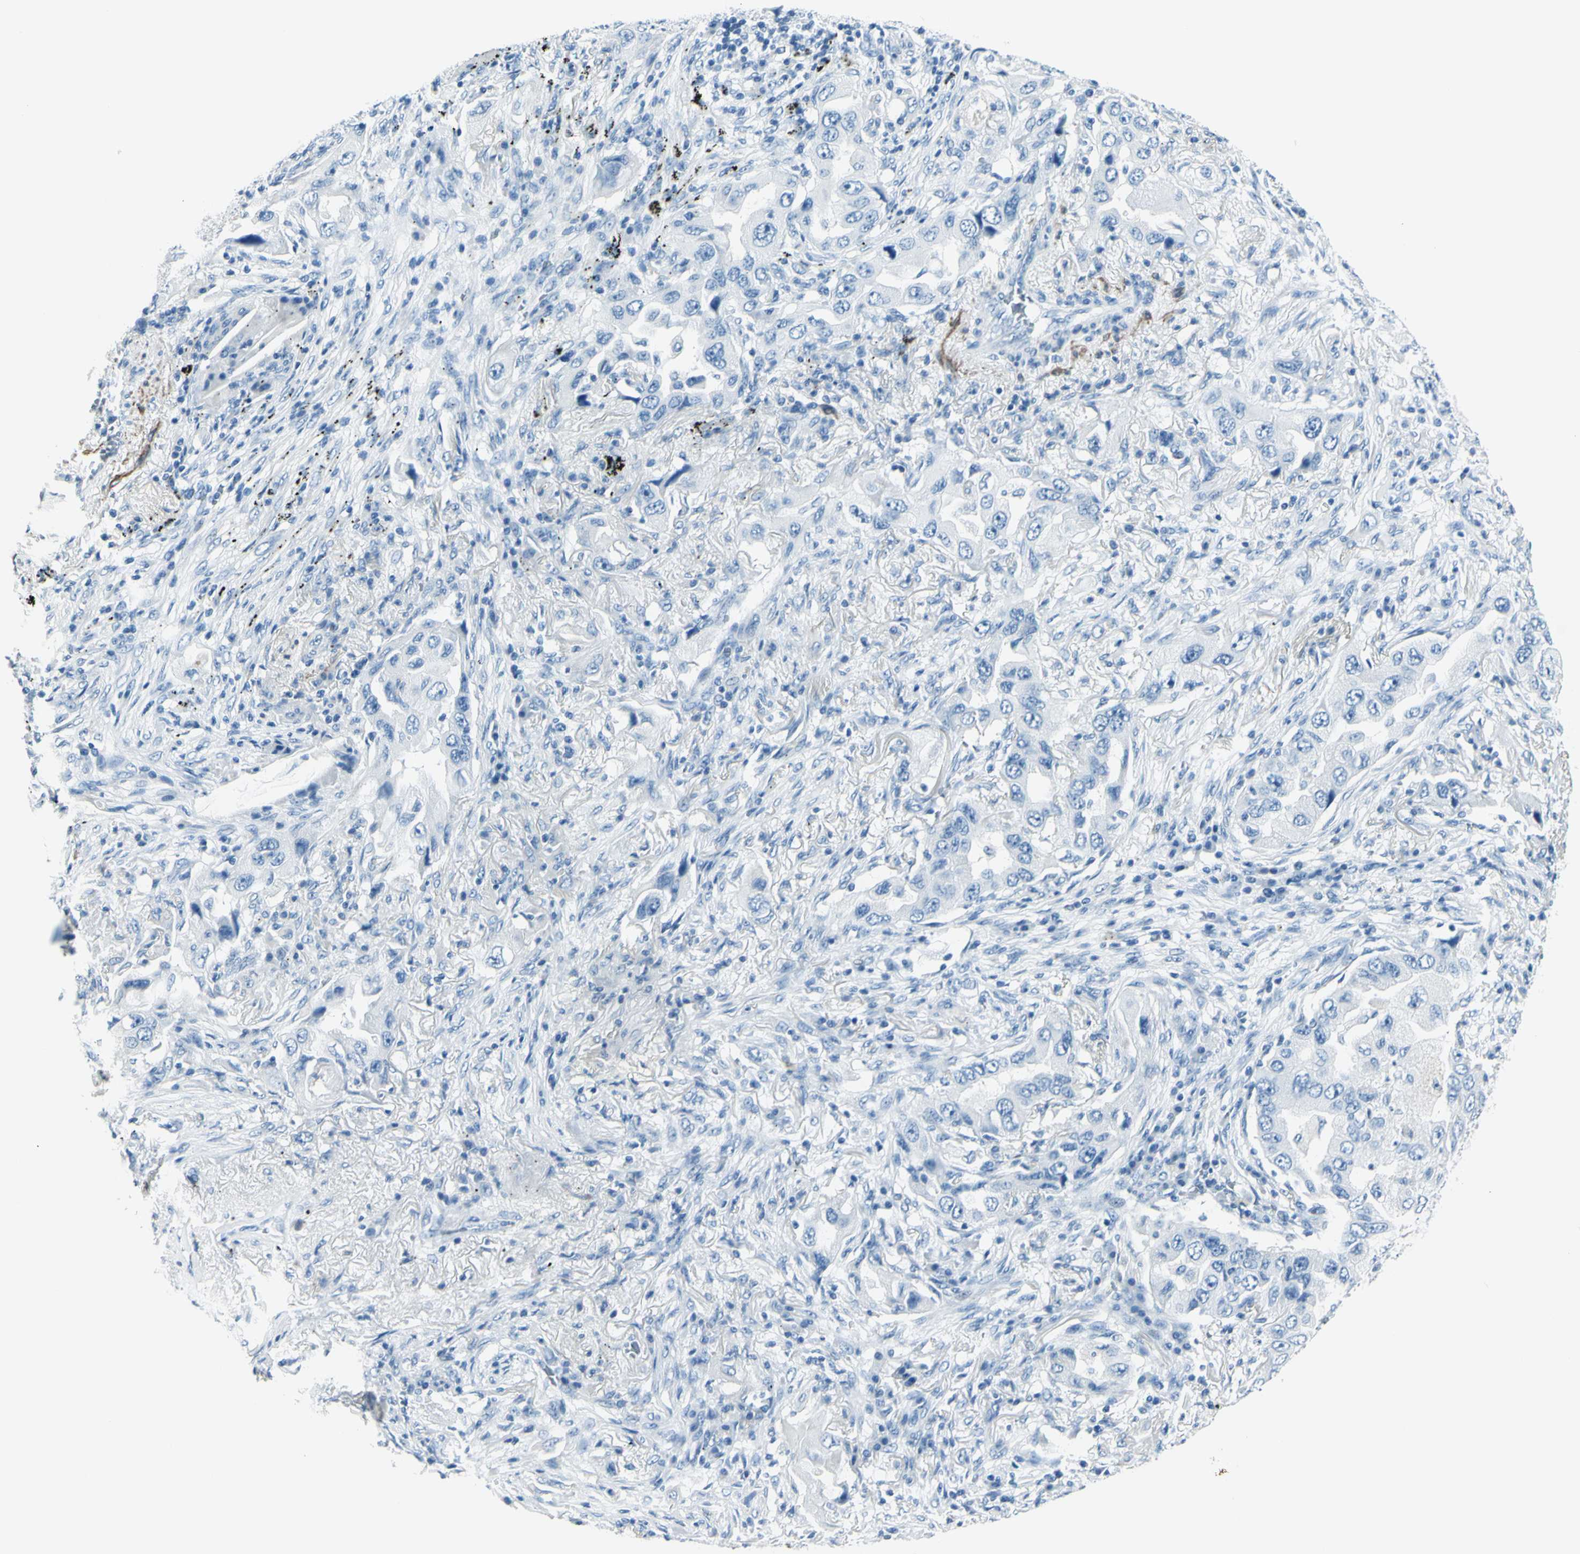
{"staining": {"intensity": "negative", "quantity": "none", "location": "none"}, "tissue": "lung cancer", "cell_type": "Tumor cells", "image_type": "cancer", "snomed": [{"axis": "morphology", "description": "Adenocarcinoma, NOS"}, {"axis": "topography", "description": "Lung"}], "caption": "DAB (3,3'-diaminobenzidine) immunohistochemical staining of adenocarcinoma (lung) displays no significant expression in tumor cells.", "gene": "CDH15", "patient": {"sex": "female", "age": 65}}